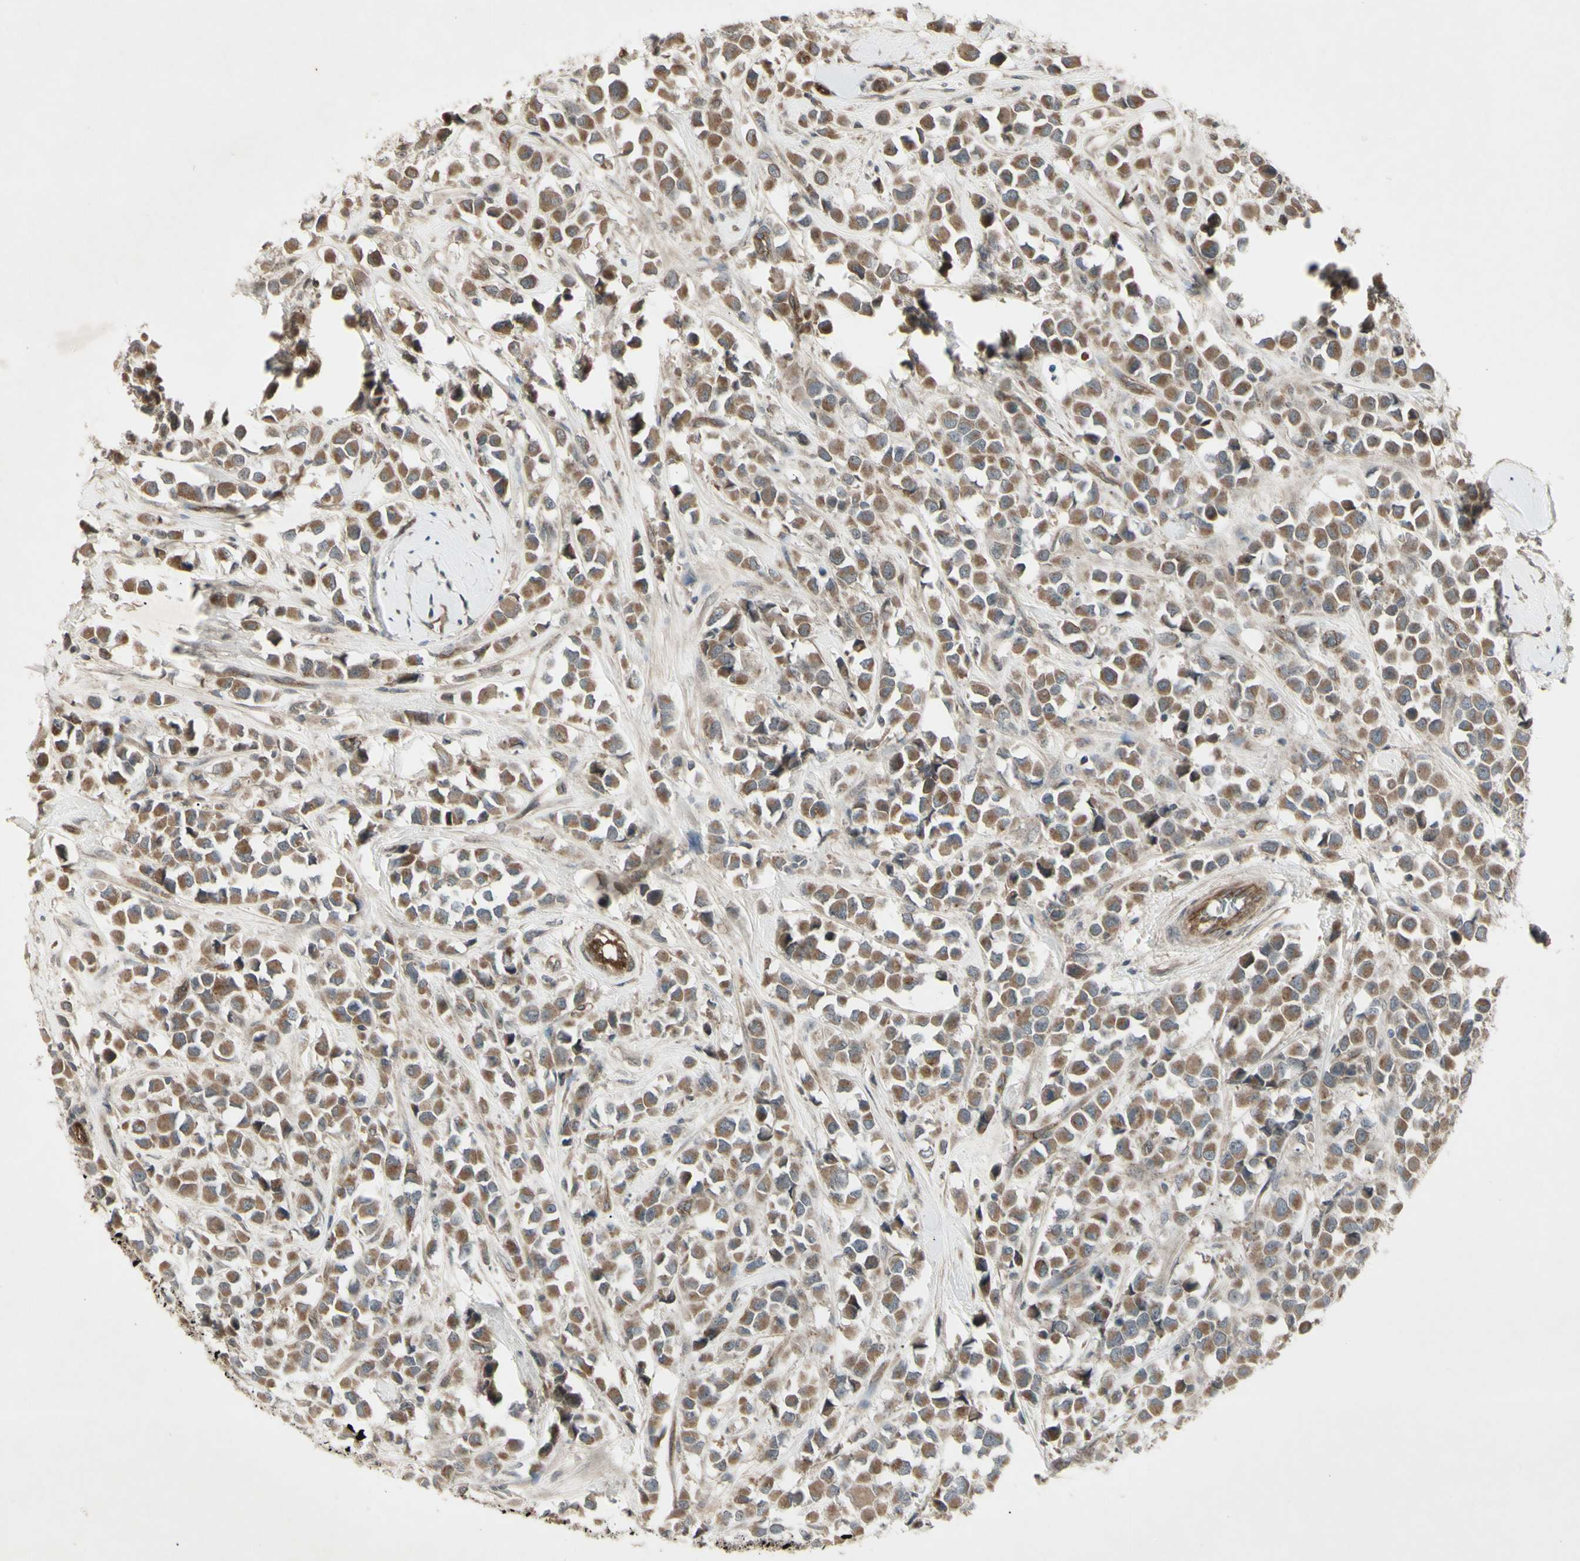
{"staining": {"intensity": "moderate", "quantity": ">75%", "location": "cytoplasmic/membranous"}, "tissue": "breast cancer", "cell_type": "Tumor cells", "image_type": "cancer", "snomed": [{"axis": "morphology", "description": "Duct carcinoma"}, {"axis": "topography", "description": "Breast"}], "caption": "Immunohistochemistry (IHC) image of human breast cancer (infiltrating ductal carcinoma) stained for a protein (brown), which exhibits medium levels of moderate cytoplasmic/membranous staining in about >75% of tumor cells.", "gene": "JAG1", "patient": {"sex": "female", "age": 61}}